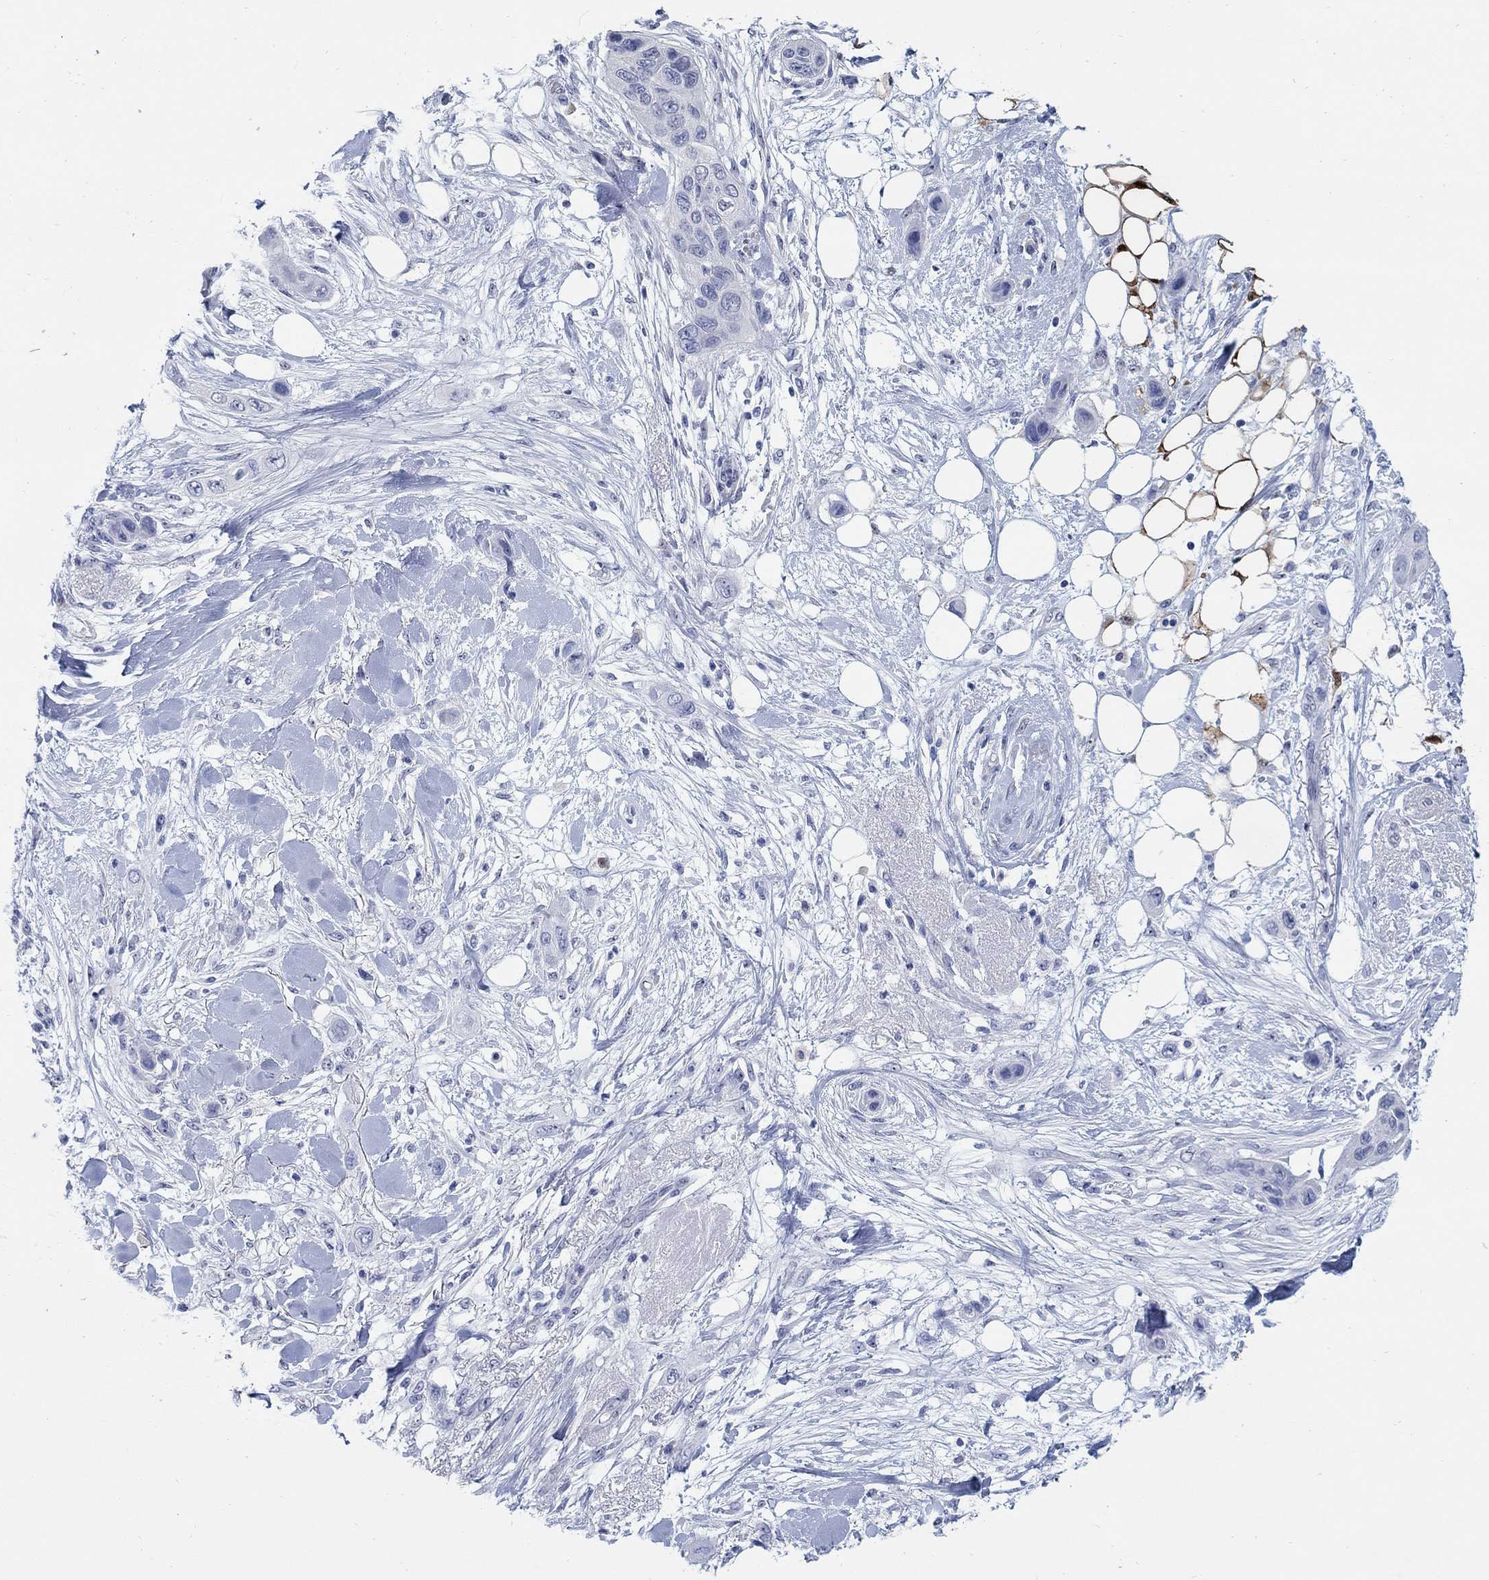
{"staining": {"intensity": "negative", "quantity": "none", "location": "none"}, "tissue": "skin cancer", "cell_type": "Tumor cells", "image_type": "cancer", "snomed": [{"axis": "morphology", "description": "Squamous cell carcinoma, NOS"}, {"axis": "topography", "description": "Skin"}], "caption": "A photomicrograph of skin squamous cell carcinoma stained for a protein shows no brown staining in tumor cells.", "gene": "AKR1C2", "patient": {"sex": "male", "age": 79}}